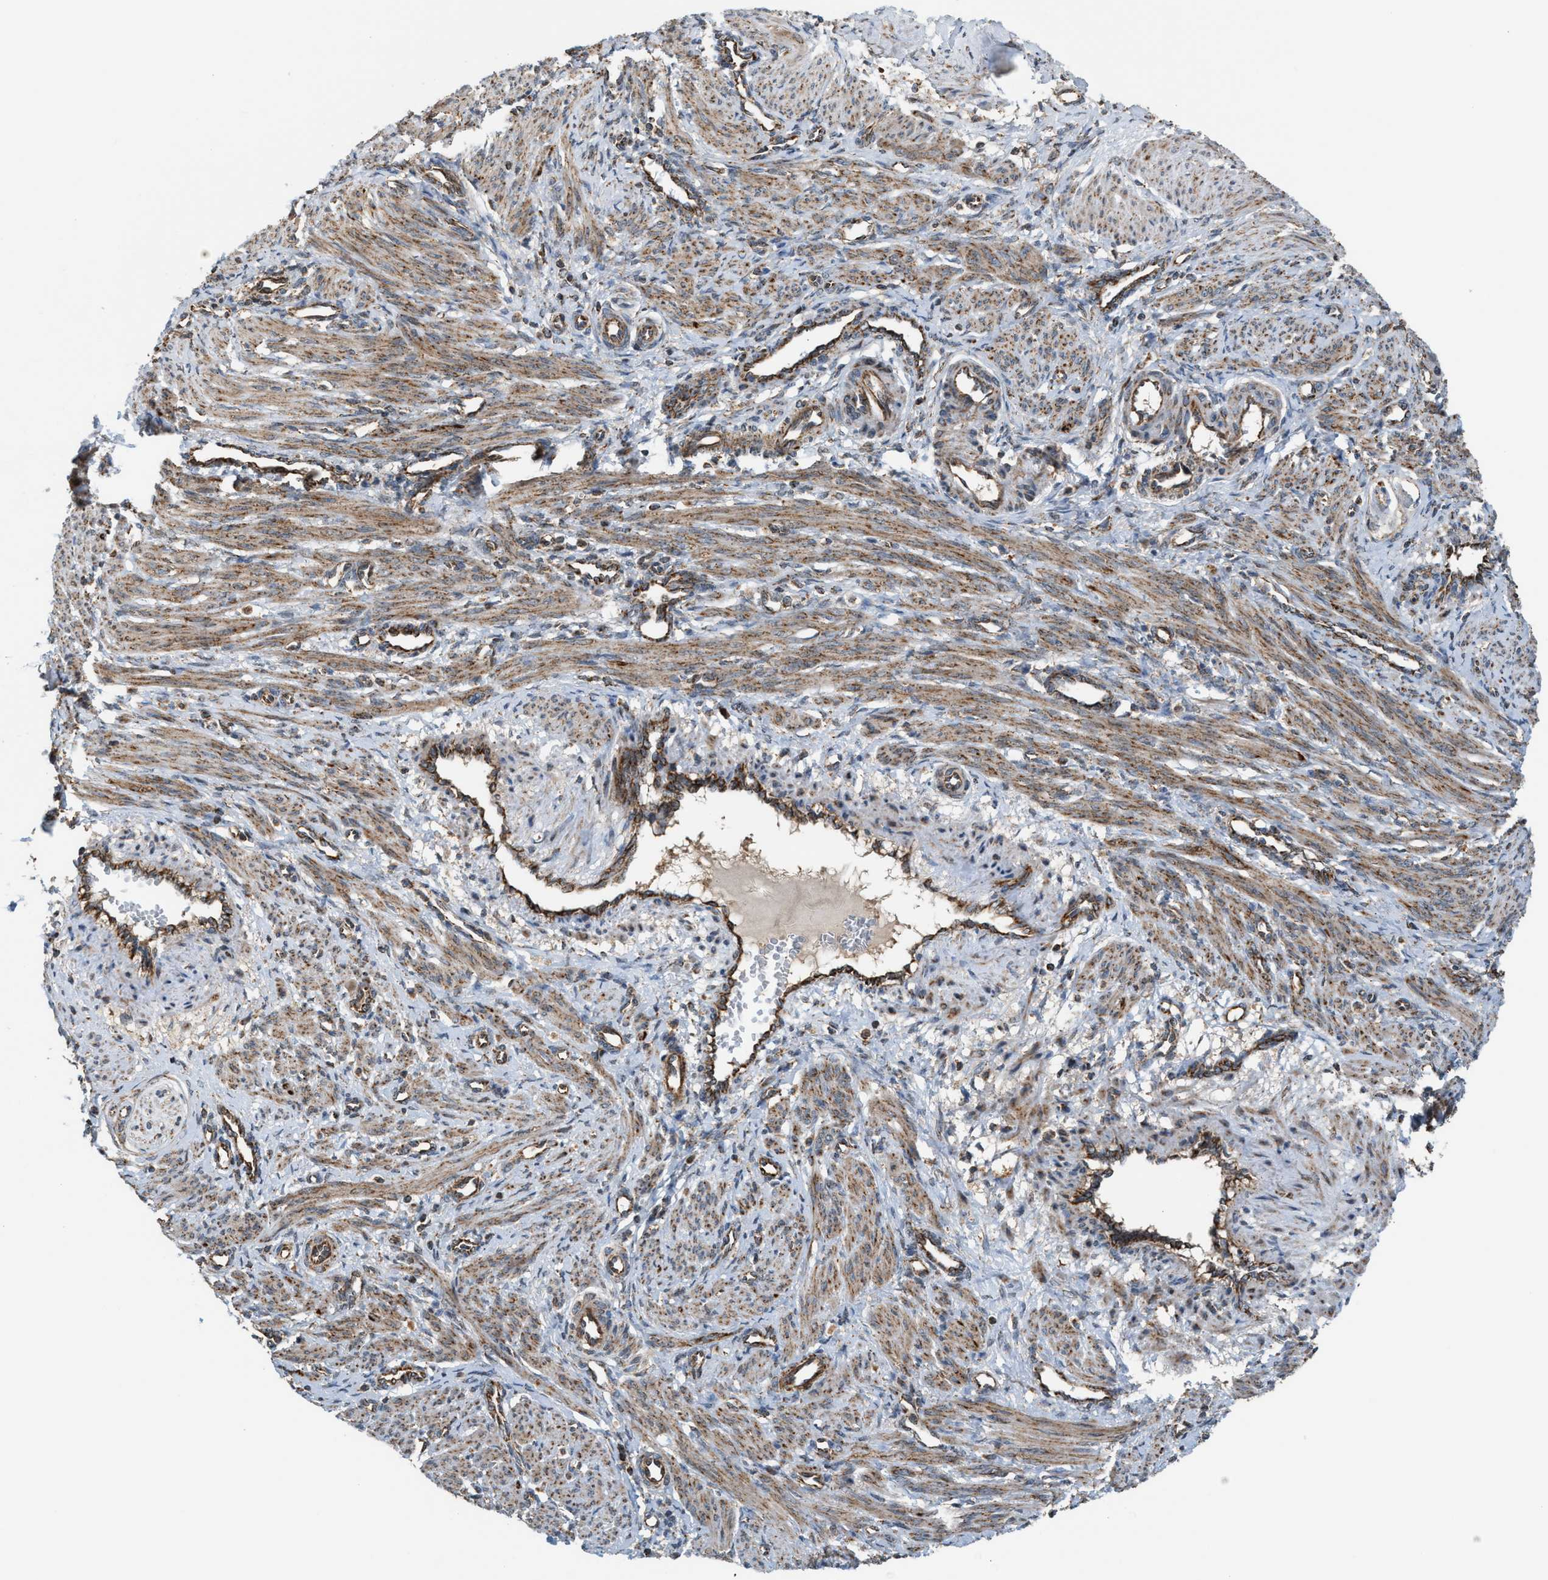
{"staining": {"intensity": "moderate", "quantity": ">75%", "location": "cytoplasmic/membranous"}, "tissue": "smooth muscle", "cell_type": "Smooth muscle cells", "image_type": "normal", "snomed": [{"axis": "morphology", "description": "Normal tissue, NOS"}, {"axis": "topography", "description": "Endometrium"}], "caption": "Moderate cytoplasmic/membranous protein expression is identified in approximately >75% of smooth muscle cells in smooth muscle.", "gene": "SGSM2", "patient": {"sex": "female", "age": 33}}